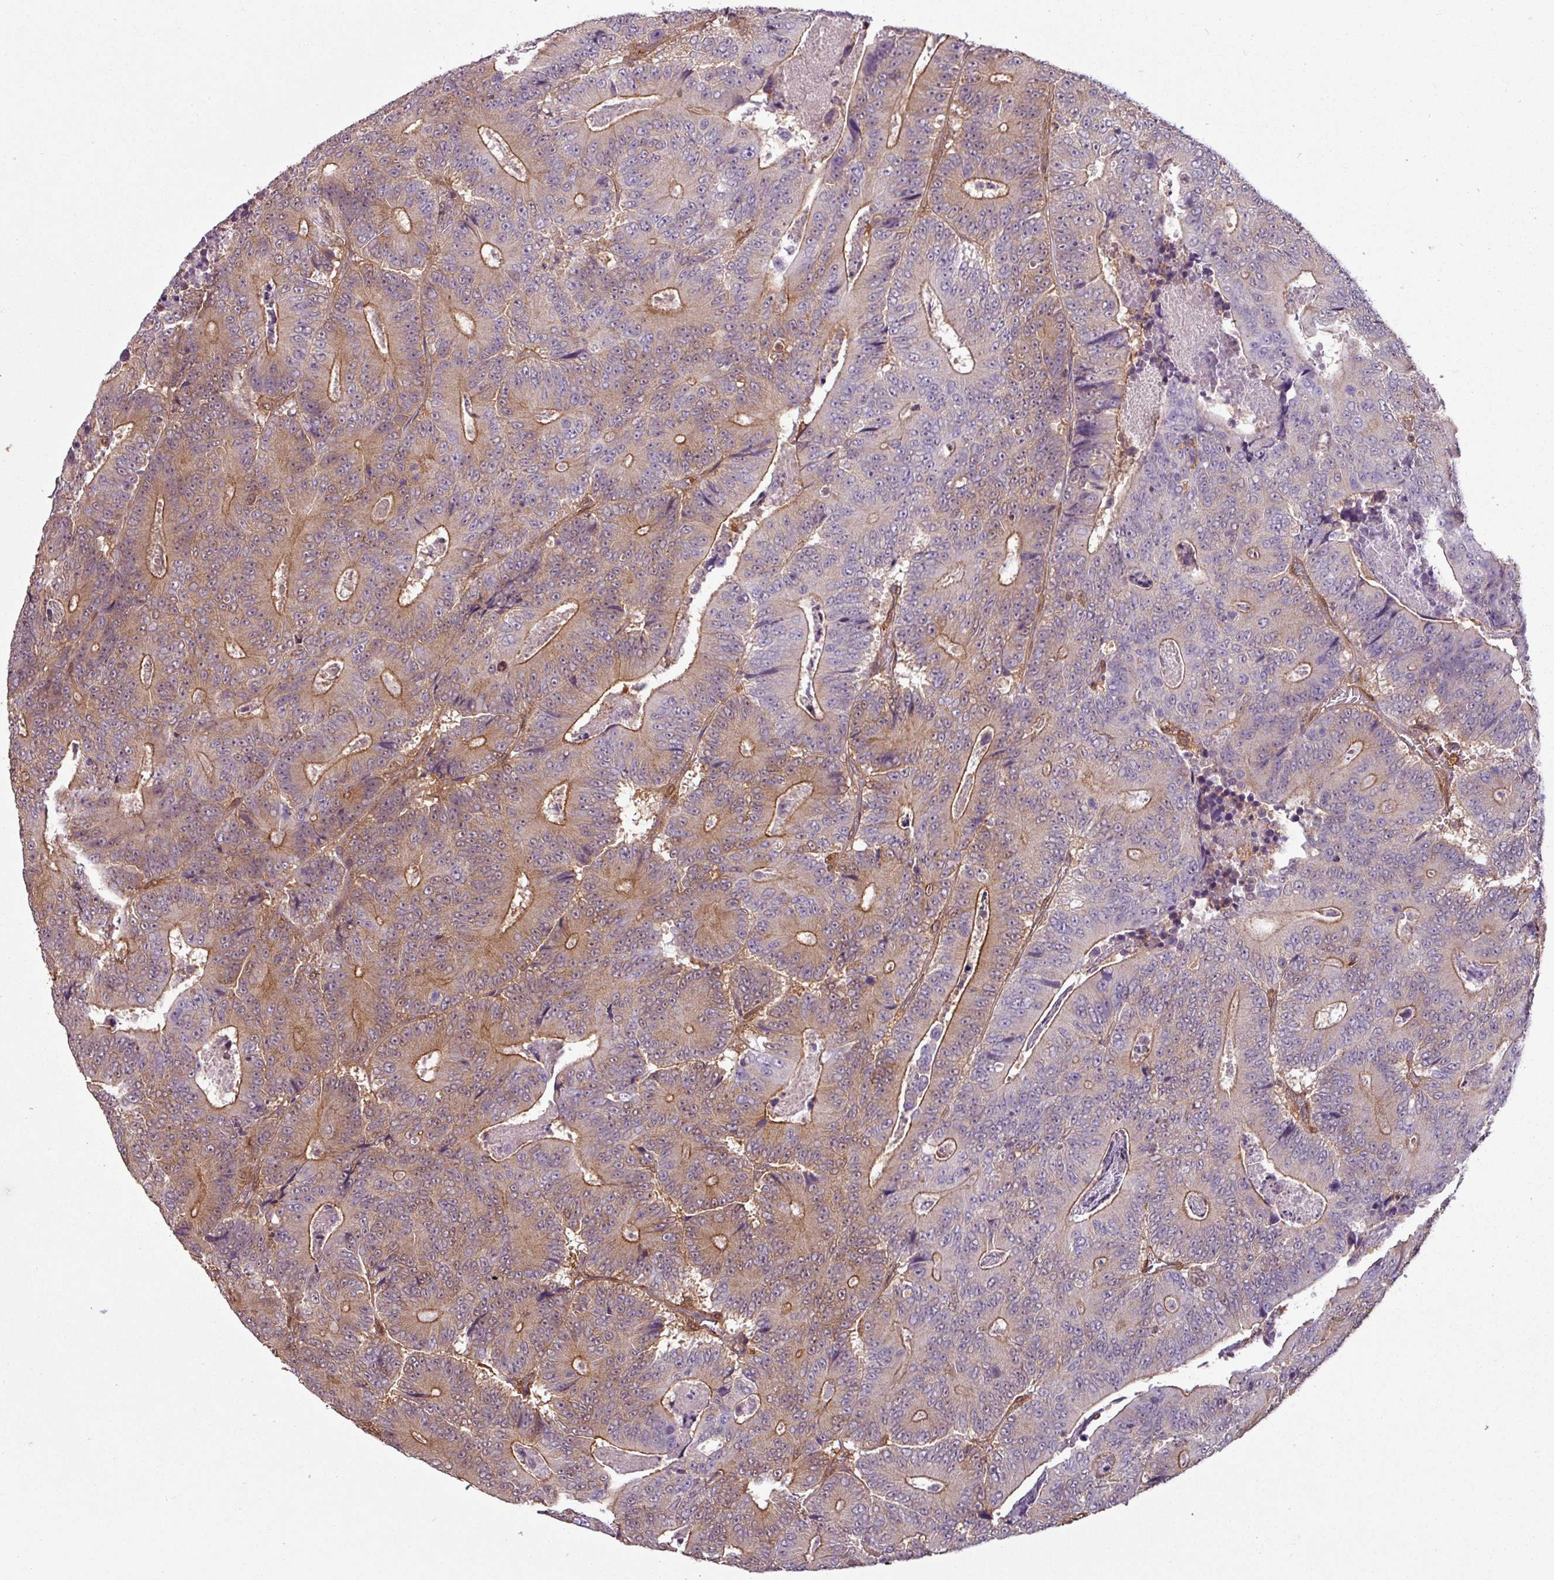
{"staining": {"intensity": "moderate", "quantity": "25%-75%", "location": "cytoplasmic/membranous"}, "tissue": "colorectal cancer", "cell_type": "Tumor cells", "image_type": "cancer", "snomed": [{"axis": "morphology", "description": "Adenocarcinoma, NOS"}, {"axis": "topography", "description": "Colon"}], "caption": "Tumor cells display moderate cytoplasmic/membranous expression in about 25%-75% of cells in adenocarcinoma (colorectal).", "gene": "SH3BGRL", "patient": {"sex": "male", "age": 83}}